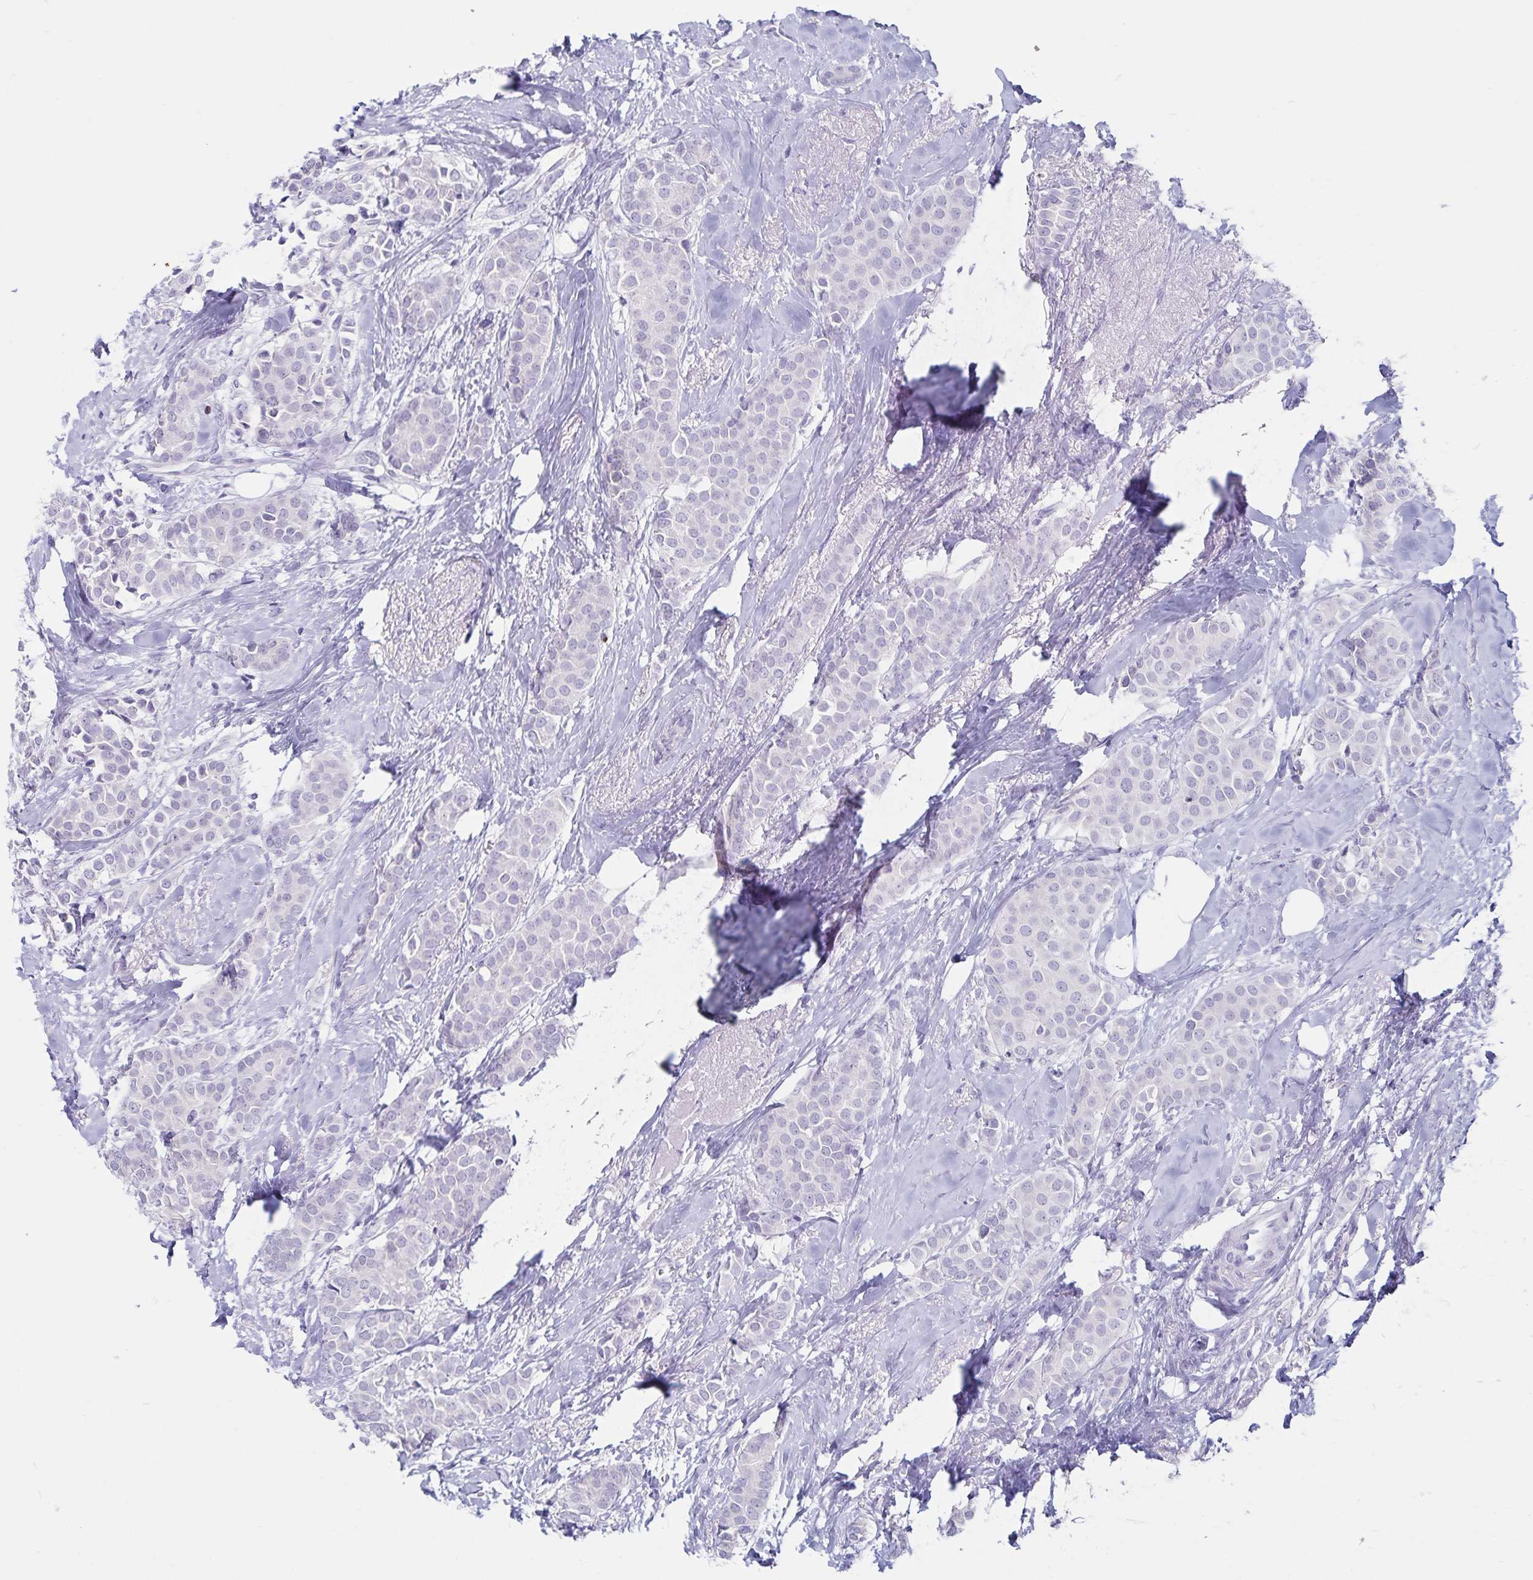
{"staining": {"intensity": "negative", "quantity": "none", "location": "none"}, "tissue": "breast cancer", "cell_type": "Tumor cells", "image_type": "cancer", "snomed": [{"axis": "morphology", "description": "Duct carcinoma"}, {"axis": "topography", "description": "Breast"}], "caption": "This is a photomicrograph of immunohistochemistry staining of breast cancer (intraductal carcinoma), which shows no positivity in tumor cells.", "gene": "GNLY", "patient": {"sex": "female", "age": 79}}